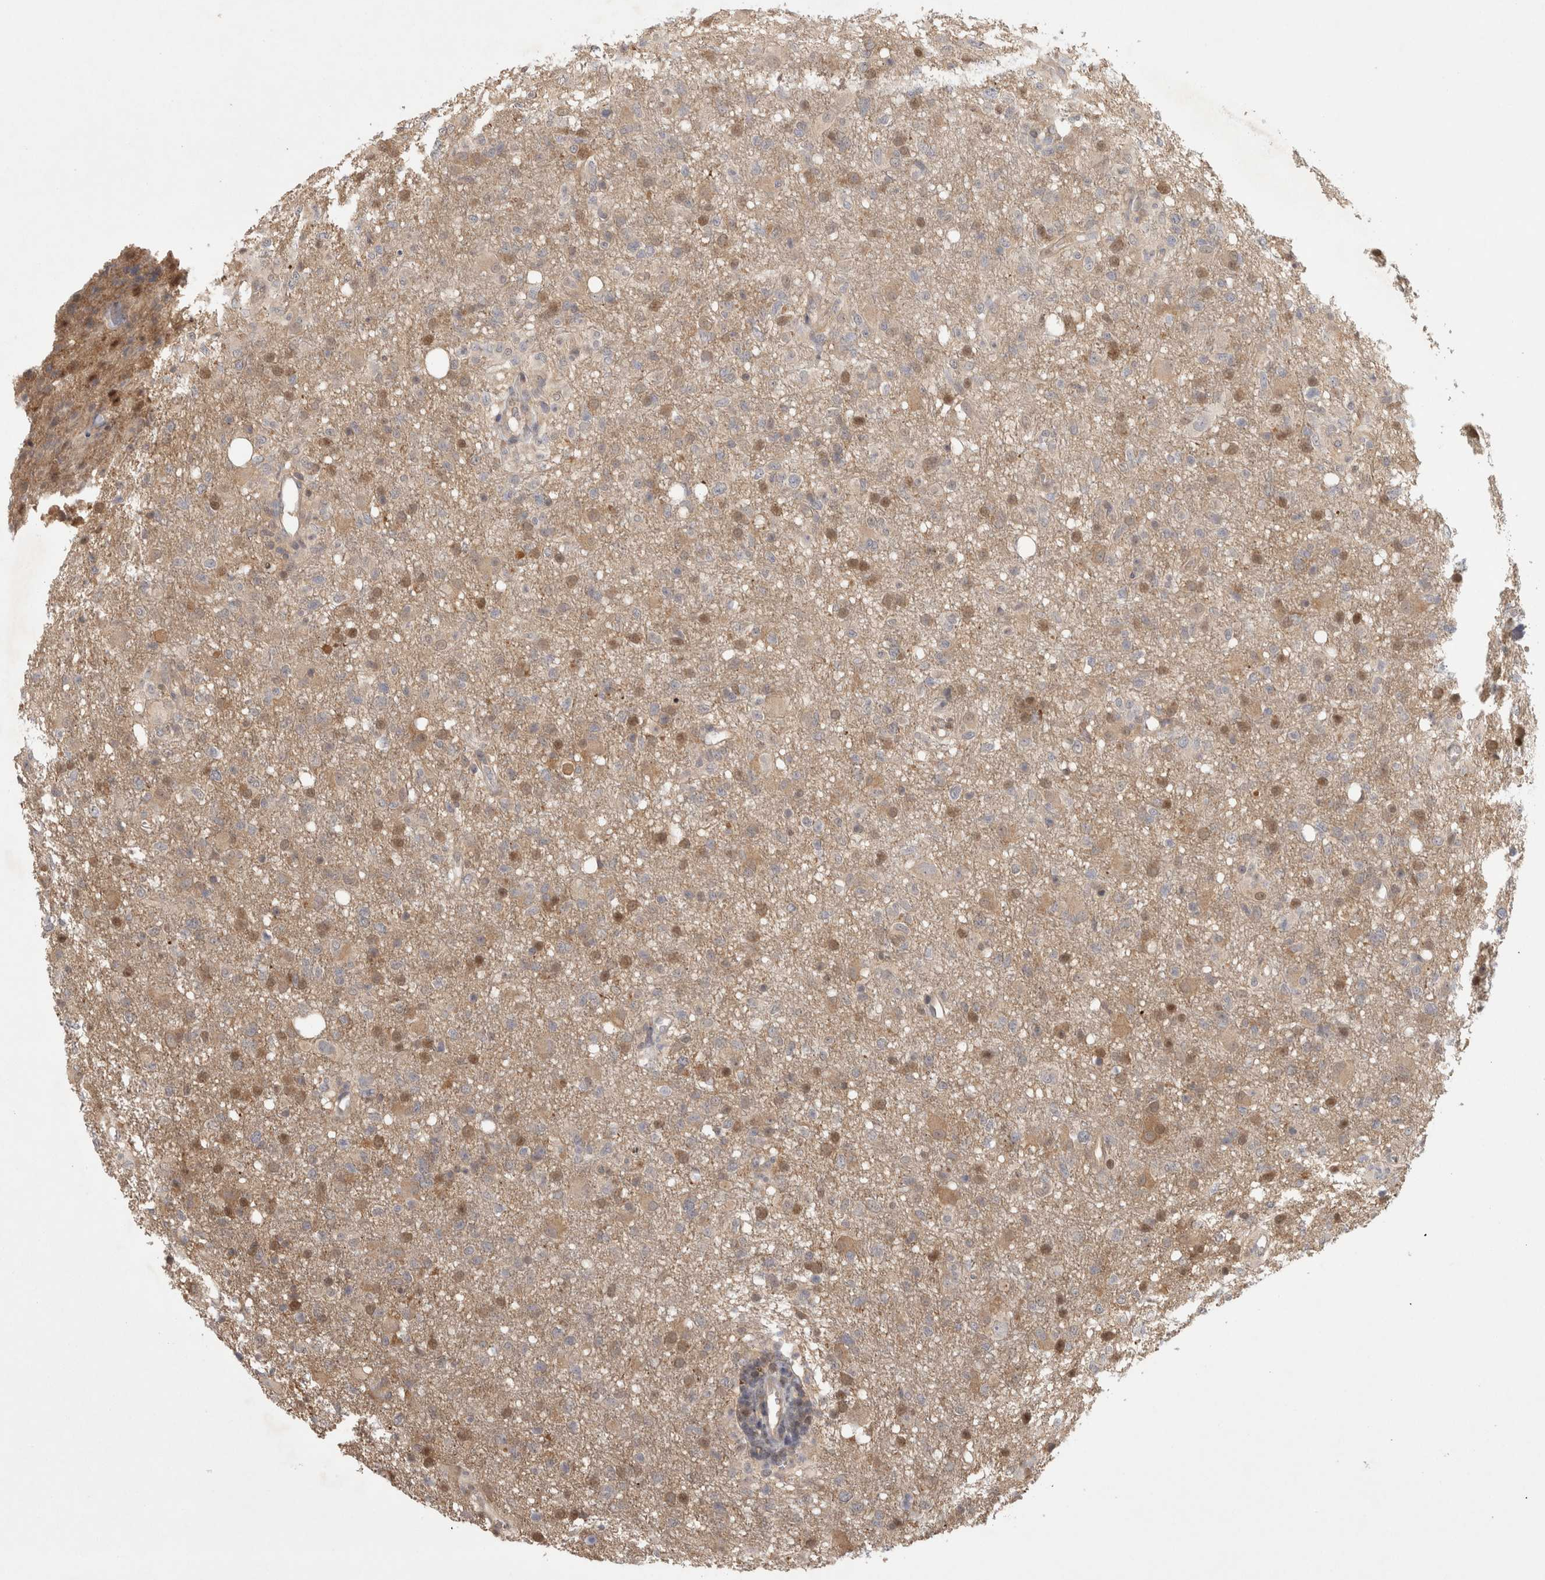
{"staining": {"intensity": "moderate", "quantity": "25%-75%", "location": "nuclear"}, "tissue": "glioma", "cell_type": "Tumor cells", "image_type": "cancer", "snomed": [{"axis": "morphology", "description": "Glioma, malignant, High grade"}, {"axis": "topography", "description": "Brain"}], "caption": "This is an image of immunohistochemistry staining of glioma, which shows moderate positivity in the nuclear of tumor cells.", "gene": "PIGP", "patient": {"sex": "female", "age": 57}}